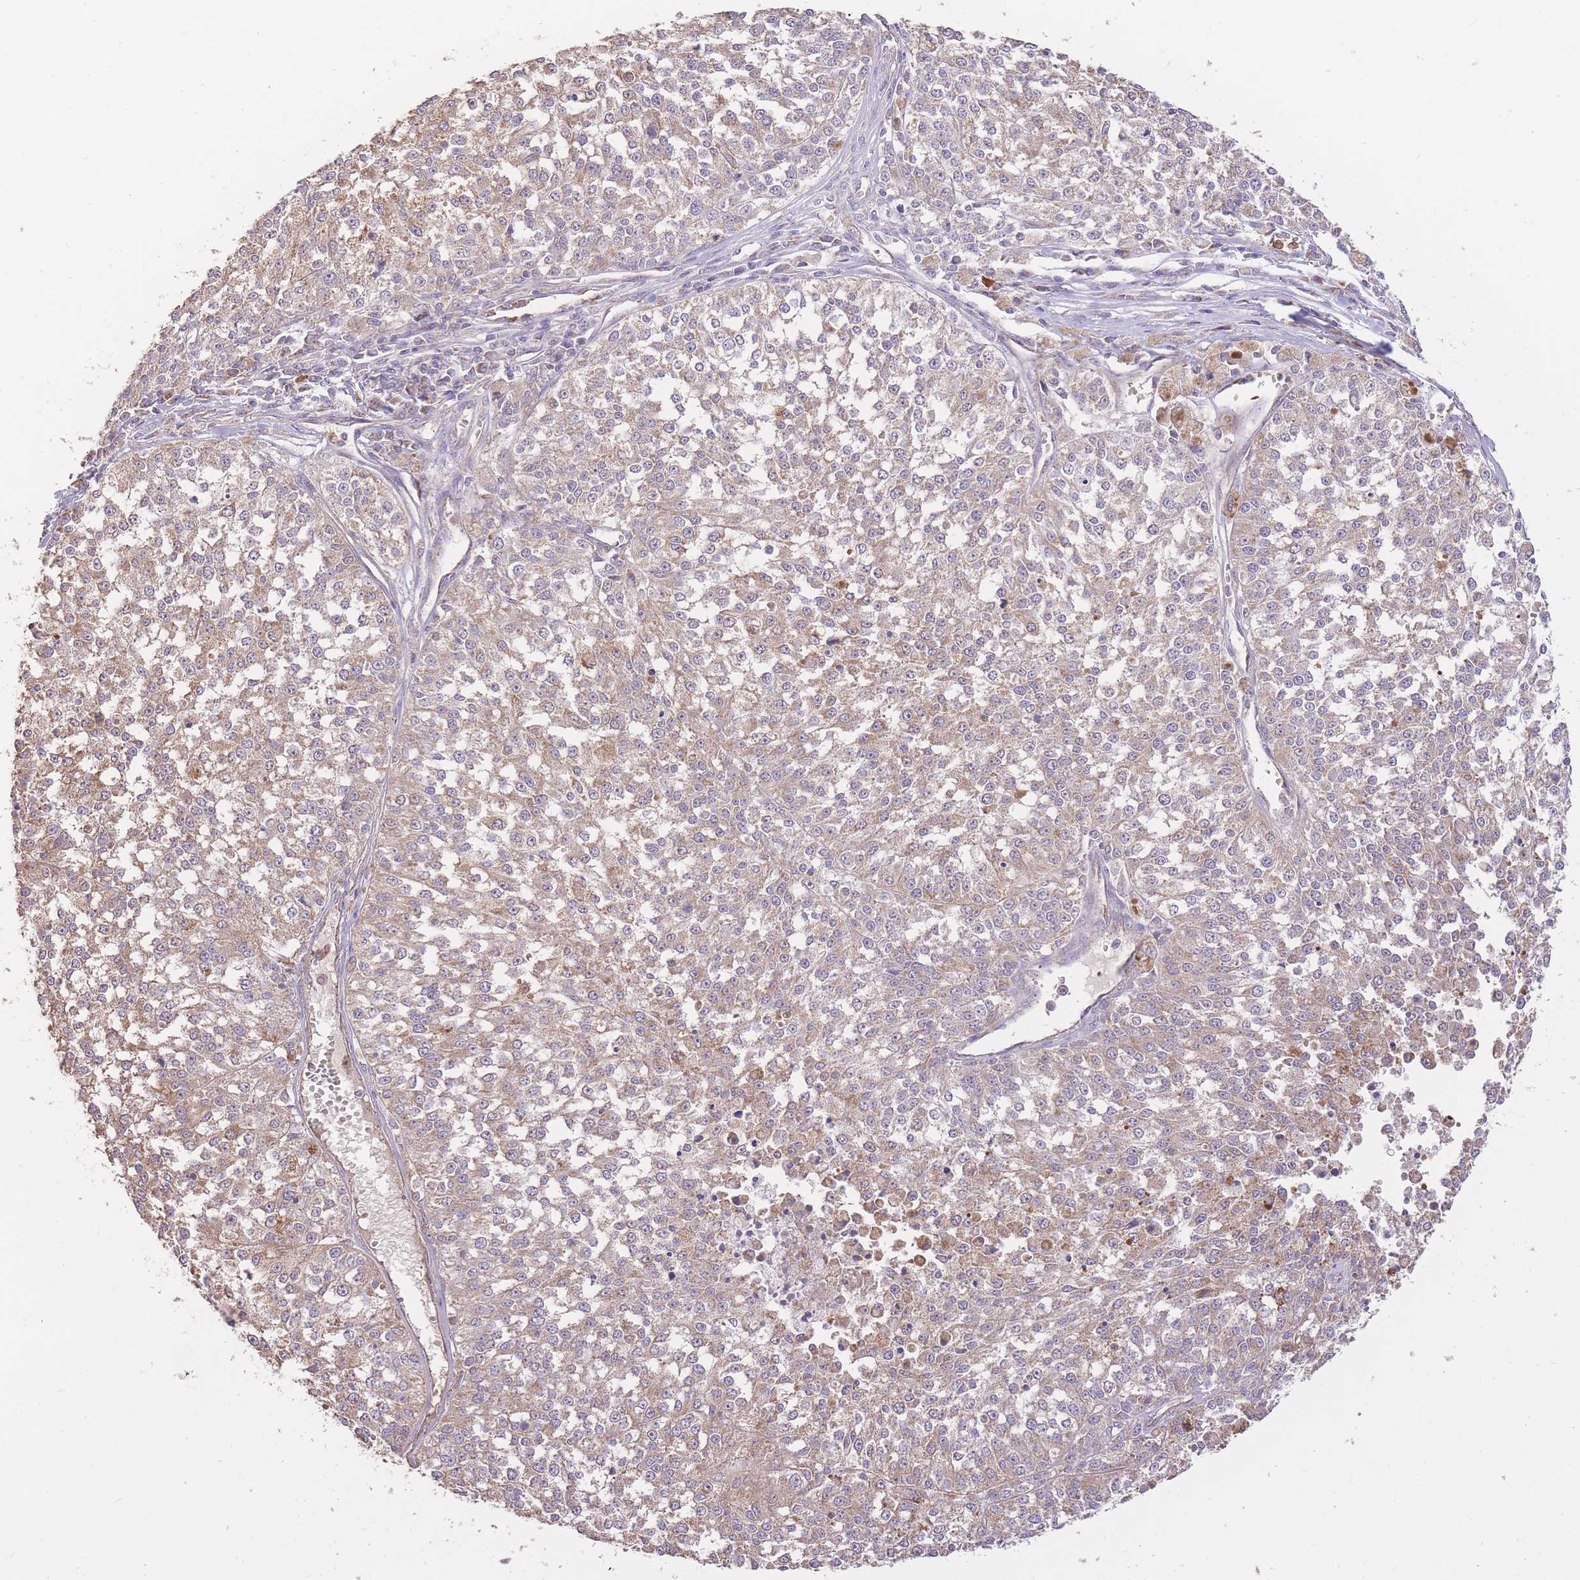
{"staining": {"intensity": "weak", "quantity": ">75%", "location": "cytoplasmic/membranous"}, "tissue": "melanoma", "cell_type": "Tumor cells", "image_type": "cancer", "snomed": [{"axis": "morphology", "description": "Malignant melanoma, NOS"}, {"axis": "topography", "description": "Skin"}], "caption": "The immunohistochemical stain shows weak cytoplasmic/membranous staining in tumor cells of melanoma tissue.", "gene": "PREP", "patient": {"sex": "female", "age": 64}}